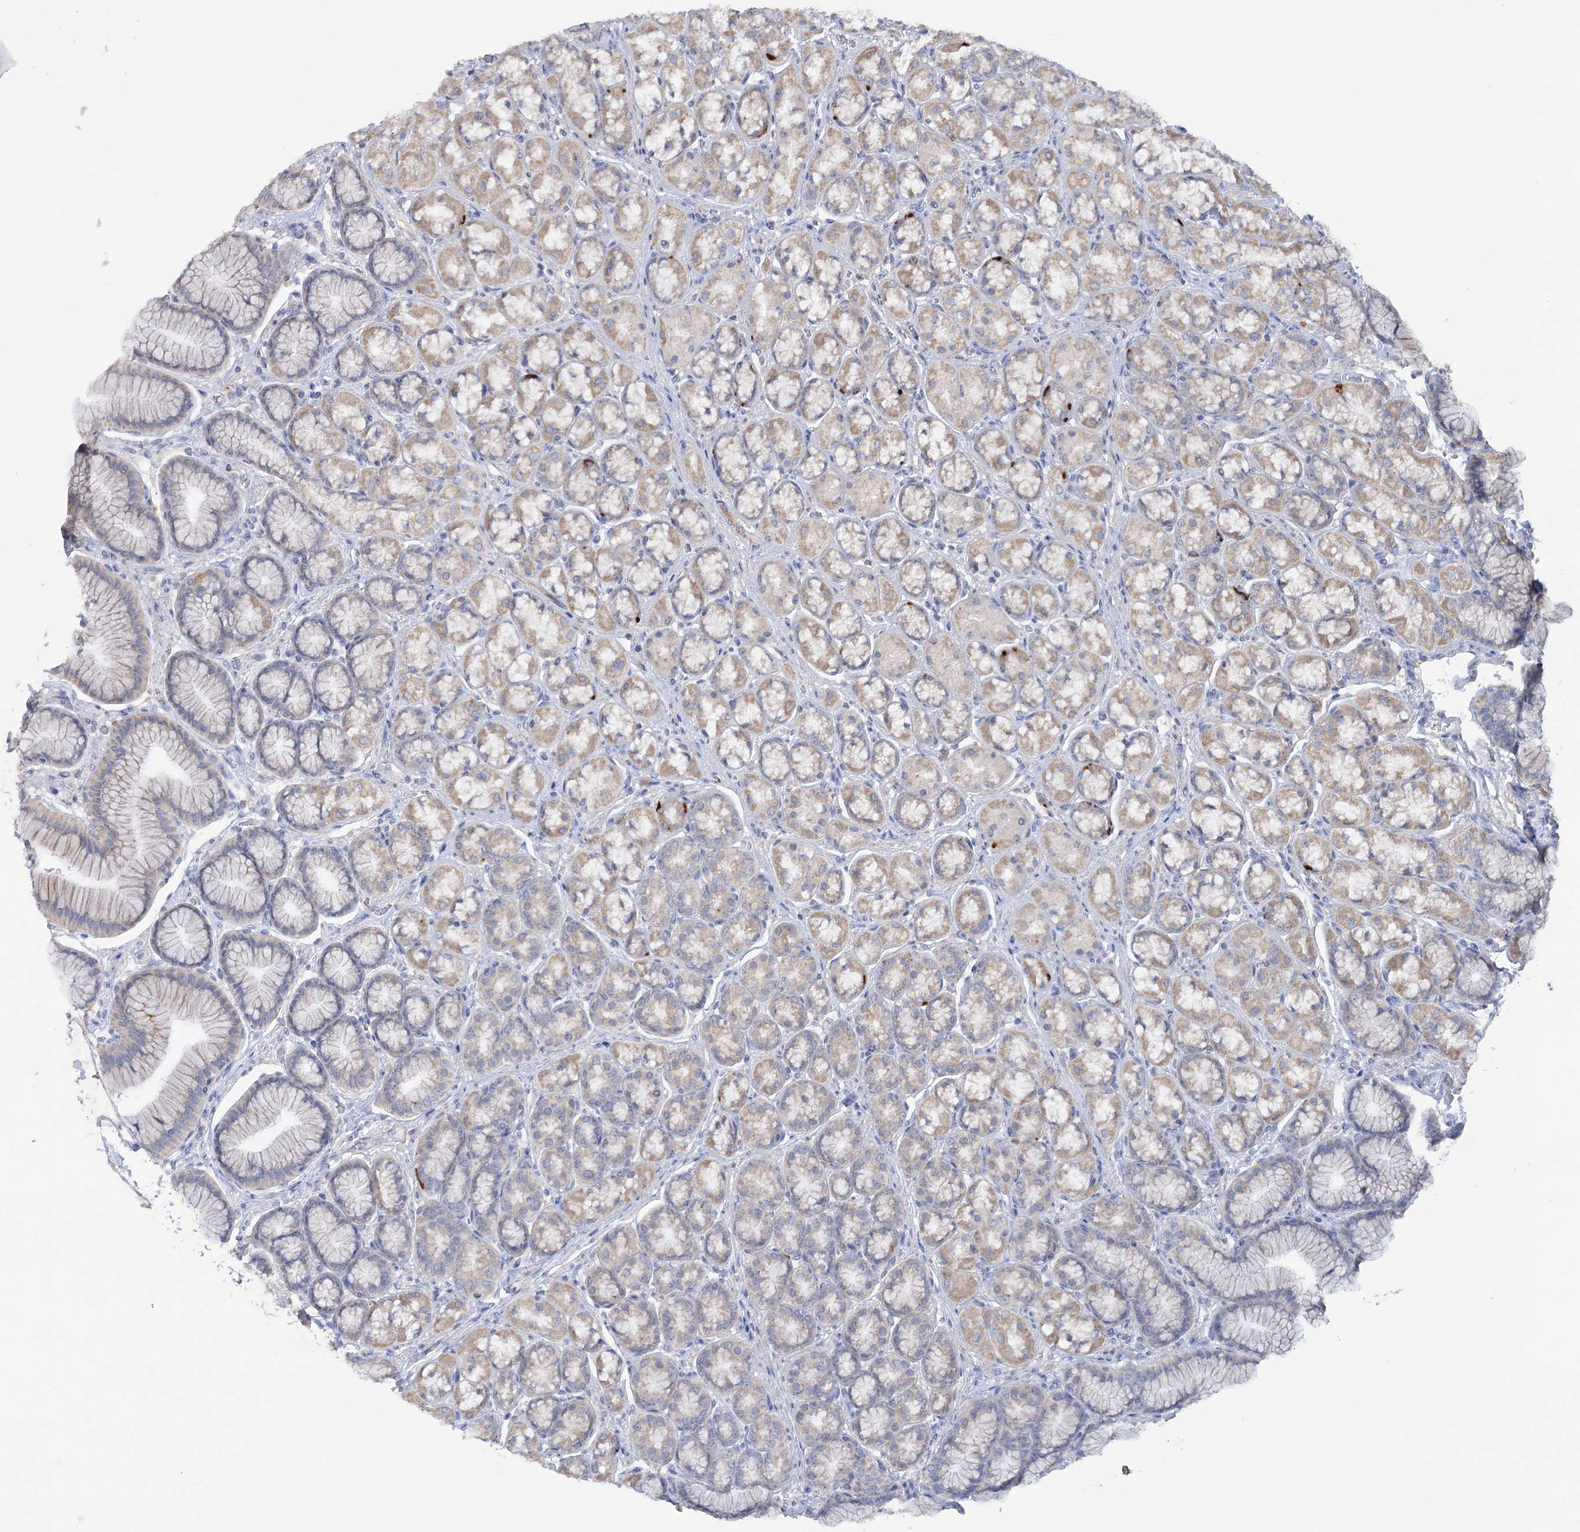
{"staining": {"intensity": "moderate", "quantity": "<25%", "location": "cytoplasmic/membranous"}, "tissue": "stomach", "cell_type": "Glandular cells", "image_type": "normal", "snomed": [{"axis": "morphology", "description": "Normal tissue, NOS"}, {"axis": "morphology", "description": "Adenocarcinoma, NOS"}, {"axis": "morphology", "description": "Adenocarcinoma, High grade"}, {"axis": "topography", "description": "Stomach, upper"}, {"axis": "topography", "description": "Stomach"}], "caption": "Protein expression analysis of benign human stomach reveals moderate cytoplasmic/membranous positivity in approximately <25% of glandular cells. The protein is stained brown, and the nuclei are stained in blue (DAB IHC with brightfield microscopy, high magnification).", "gene": "MTCH2", "patient": {"sex": "female", "age": 65}}